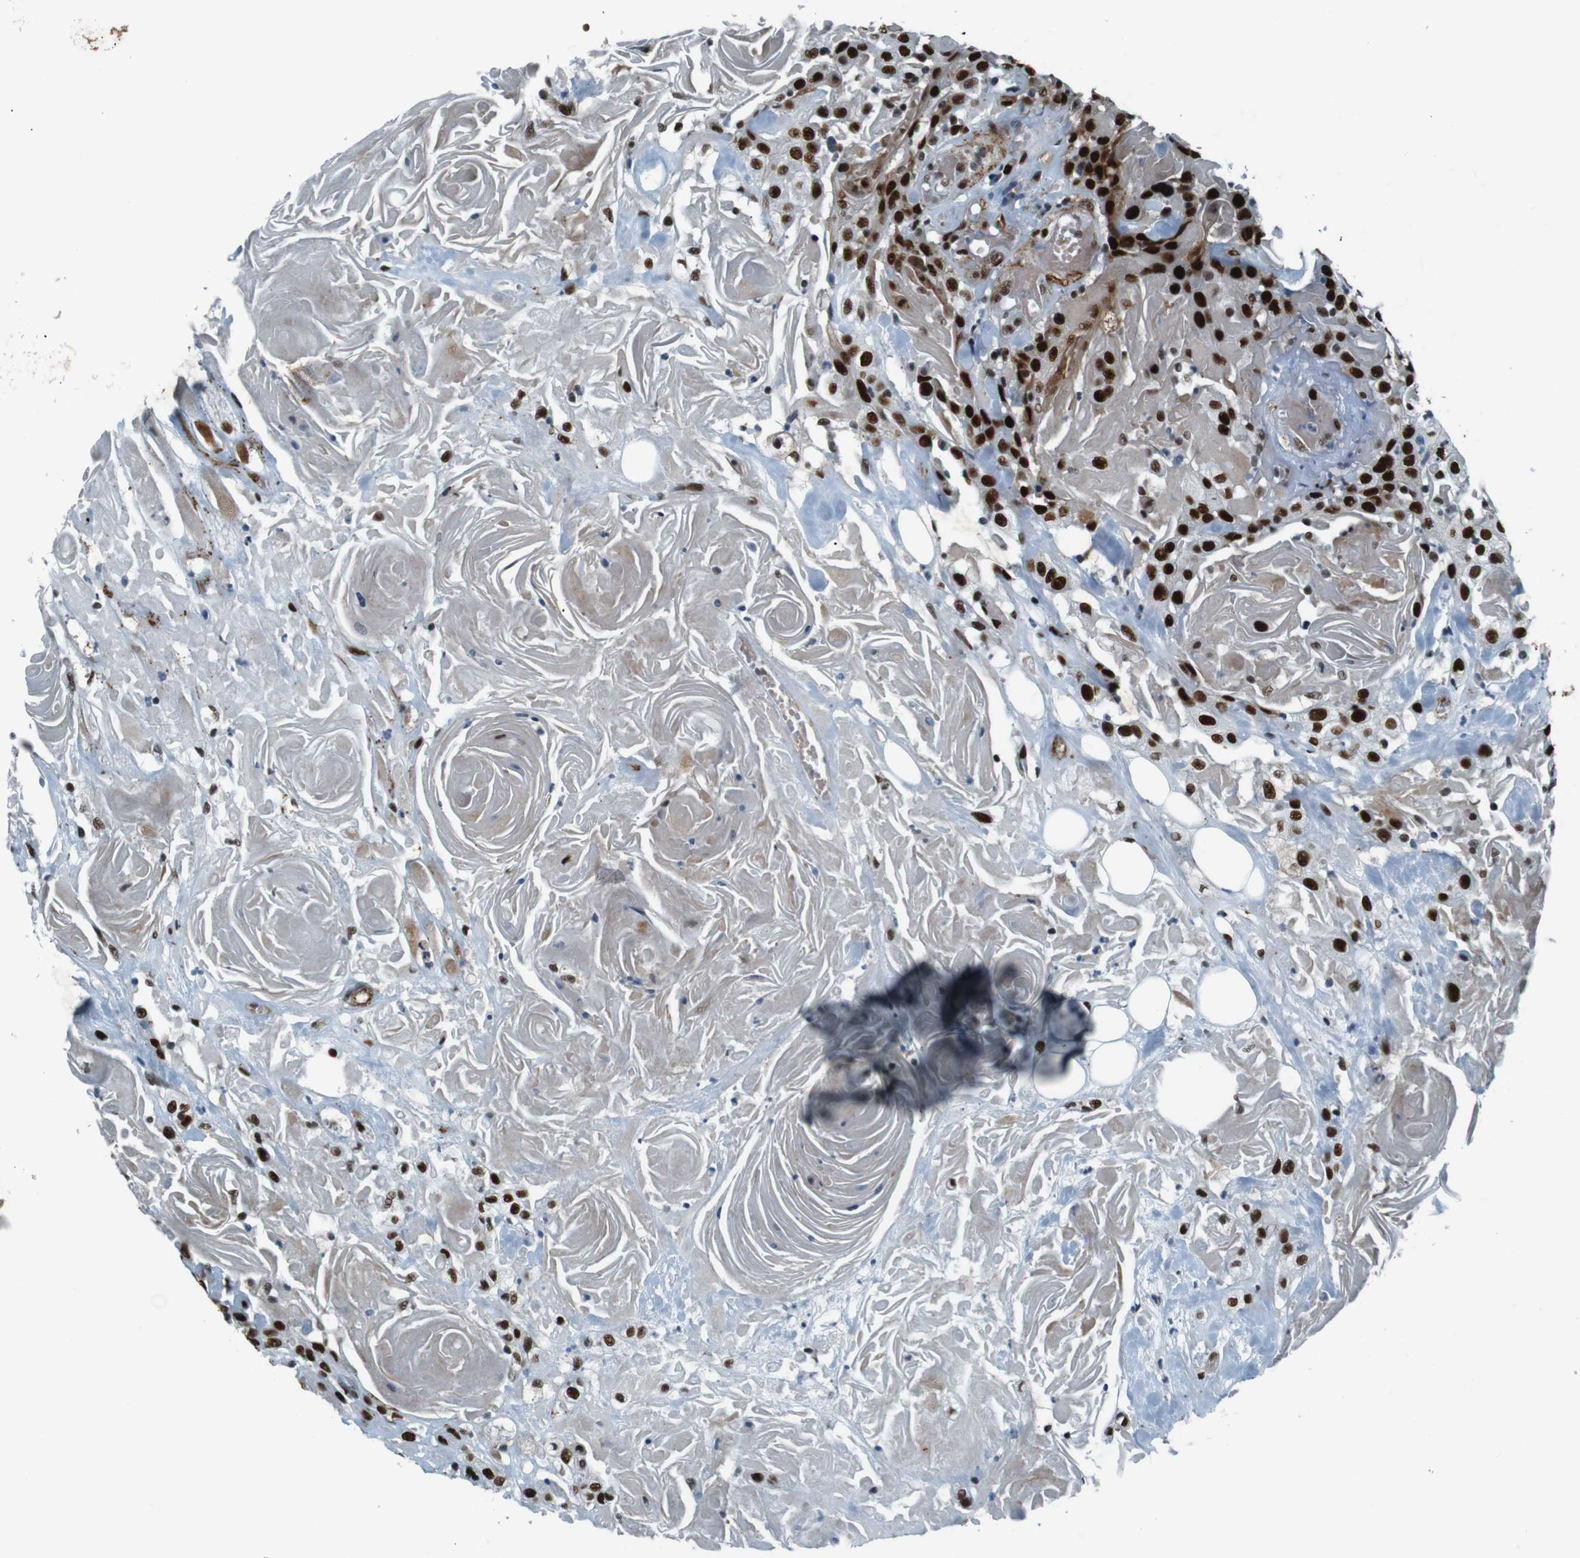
{"staining": {"intensity": "strong", "quantity": ">75%", "location": "nuclear"}, "tissue": "head and neck cancer", "cell_type": "Tumor cells", "image_type": "cancer", "snomed": [{"axis": "morphology", "description": "Squamous cell carcinoma, NOS"}, {"axis": "topography", "description": "Head-Neck"}], "caption": "Strong nuclear expression is present in about >75% of tumor cells in squamous cell carcinoma (head and neck). Immunohistochemistry (ihc) stains the protein of interest in brown and the nuclei are stained blue.", "gene": "HEXIM1", "patient": {"sex": "female", "age": 84}}